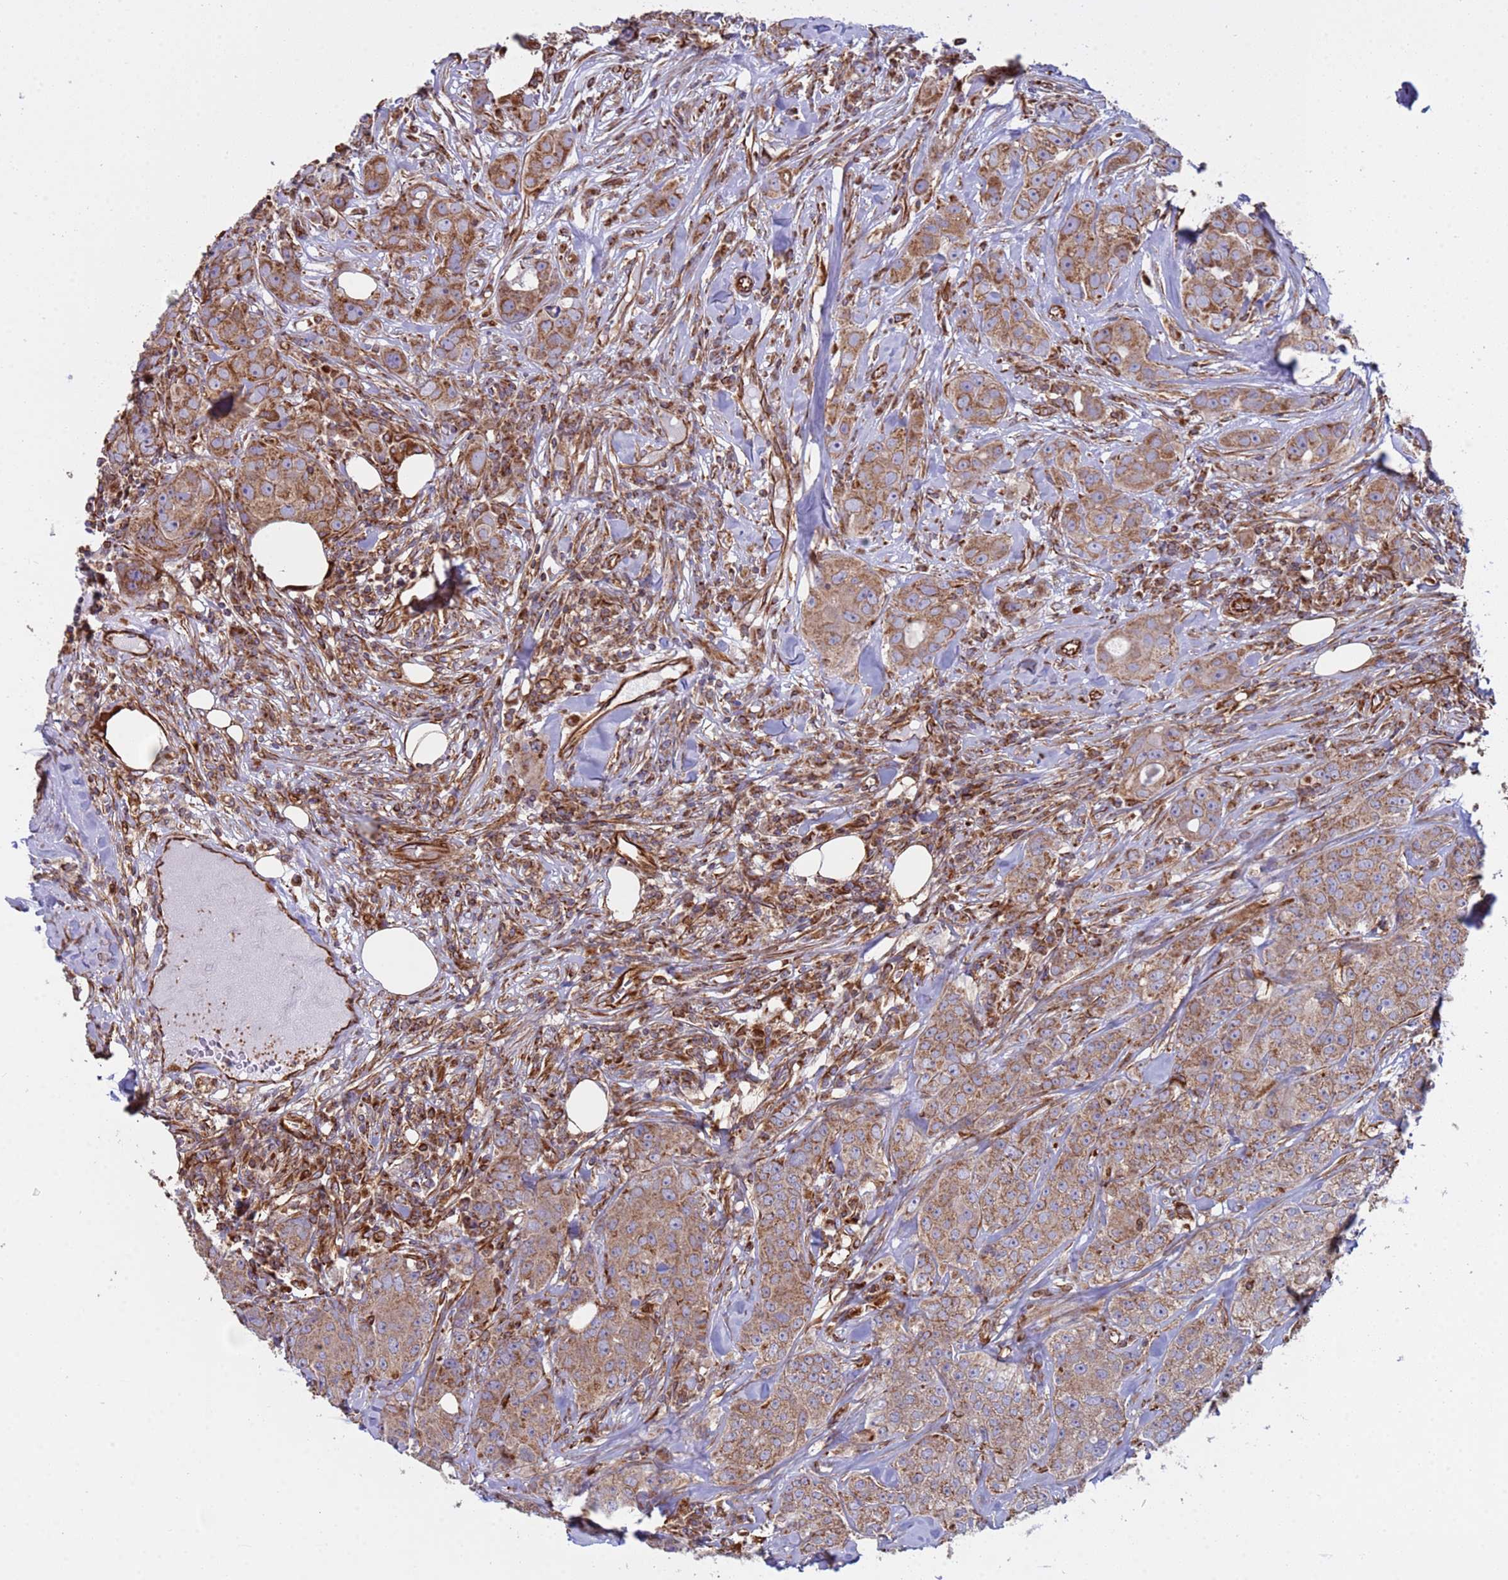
{"staining": {"intensity": "moderate", "quantity": ">75%", "location": "cytoplasmic/membranous"}, "tissue": "breast cancer", "cell_type": "Tumor cells", "image_type": "cancer", "snomed": [{"axis": "morphology", "description": "Duct carcinoma"}, {"axis": "topography", "description": "Breast"}], "caption": "A brown stain labels moderate cytoplasmic/membranous staining of a protein in invasive ductal carcinoma (breast) tumor cells.", "gene": "NUDT12", "patient": {"sex": "female", "age": 43}}